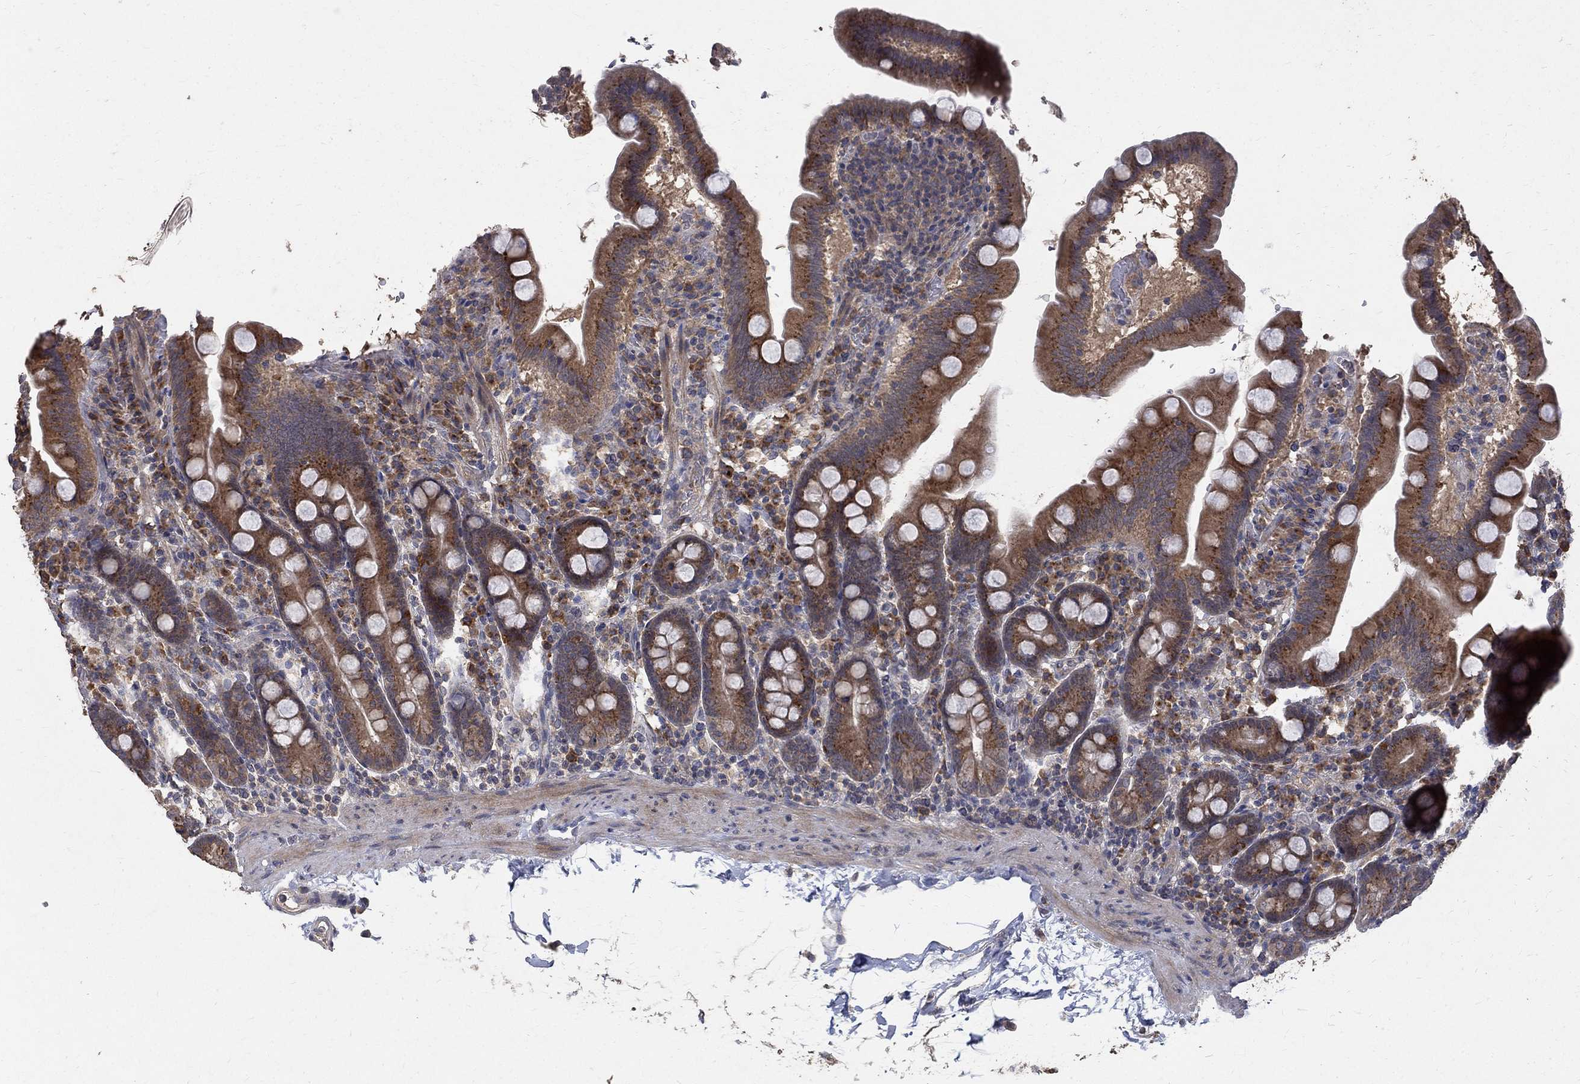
{"staining": {"intensity": "strong", "quantity": "25%-75%", "location": "cytoplasmic/membranous"}, "tissue": "duodenum", "cell_type": "Glandular cells", "image_type": "normal", "snomed": [{"axis": "morphology", "description": "Normal tissue, NOS"}, {"axis": "topography", "description": "Duodenum"}], "caption": "This histopathology image displays benign duodenum stained with immunohistochemistry to label a protein in brown. The cytoplasmic/membranous of glandular cells show strong positivity for the protein. Nuclei are counter-stained blue.", "gene": "C17orf75", "patient": {"sex": "male", "age": 59}}